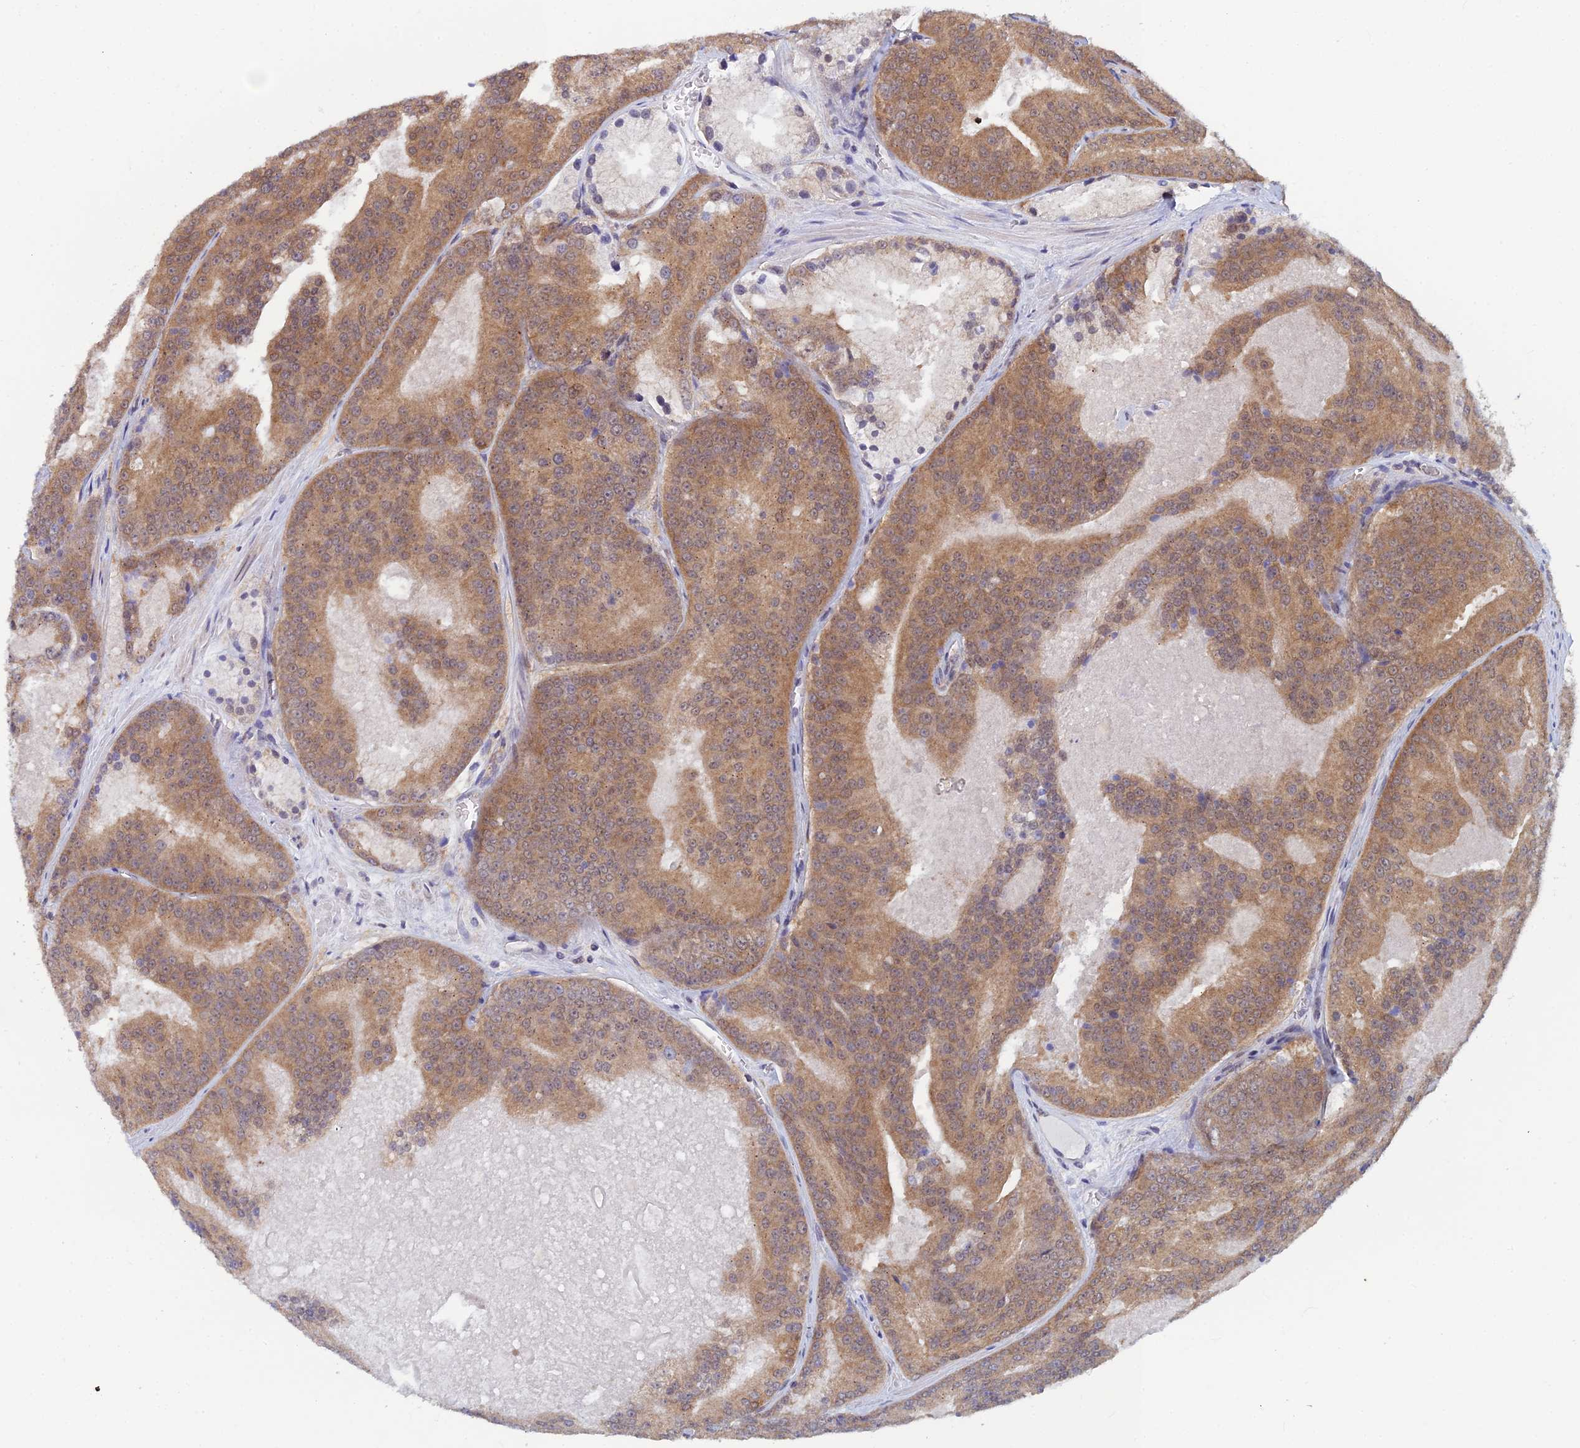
{"staining": {"intensity": "moderate", "quantity": ">75%", "location": "cytoplasmic/membranous"}, "tissue": "prostate cancer", "cell_type": "Tumor cells", "image_type": "cancer", "snomed": [{"axis": "morphology", "description": "Adenocarcinoma, High grade"}, {"axis": "topography", "description": "Prostate"}], "caption": "Protein staining of prostate cancer tissue shows moderate cytoplasmic/membranous expression in approximately >75% of tumor cells. (DAB (3,3'-diaminobenzidine) IHC with brightfield microscopy, high magnification).", "gene": "SRA1", "patient": {"sex": "male", "age": 61}}